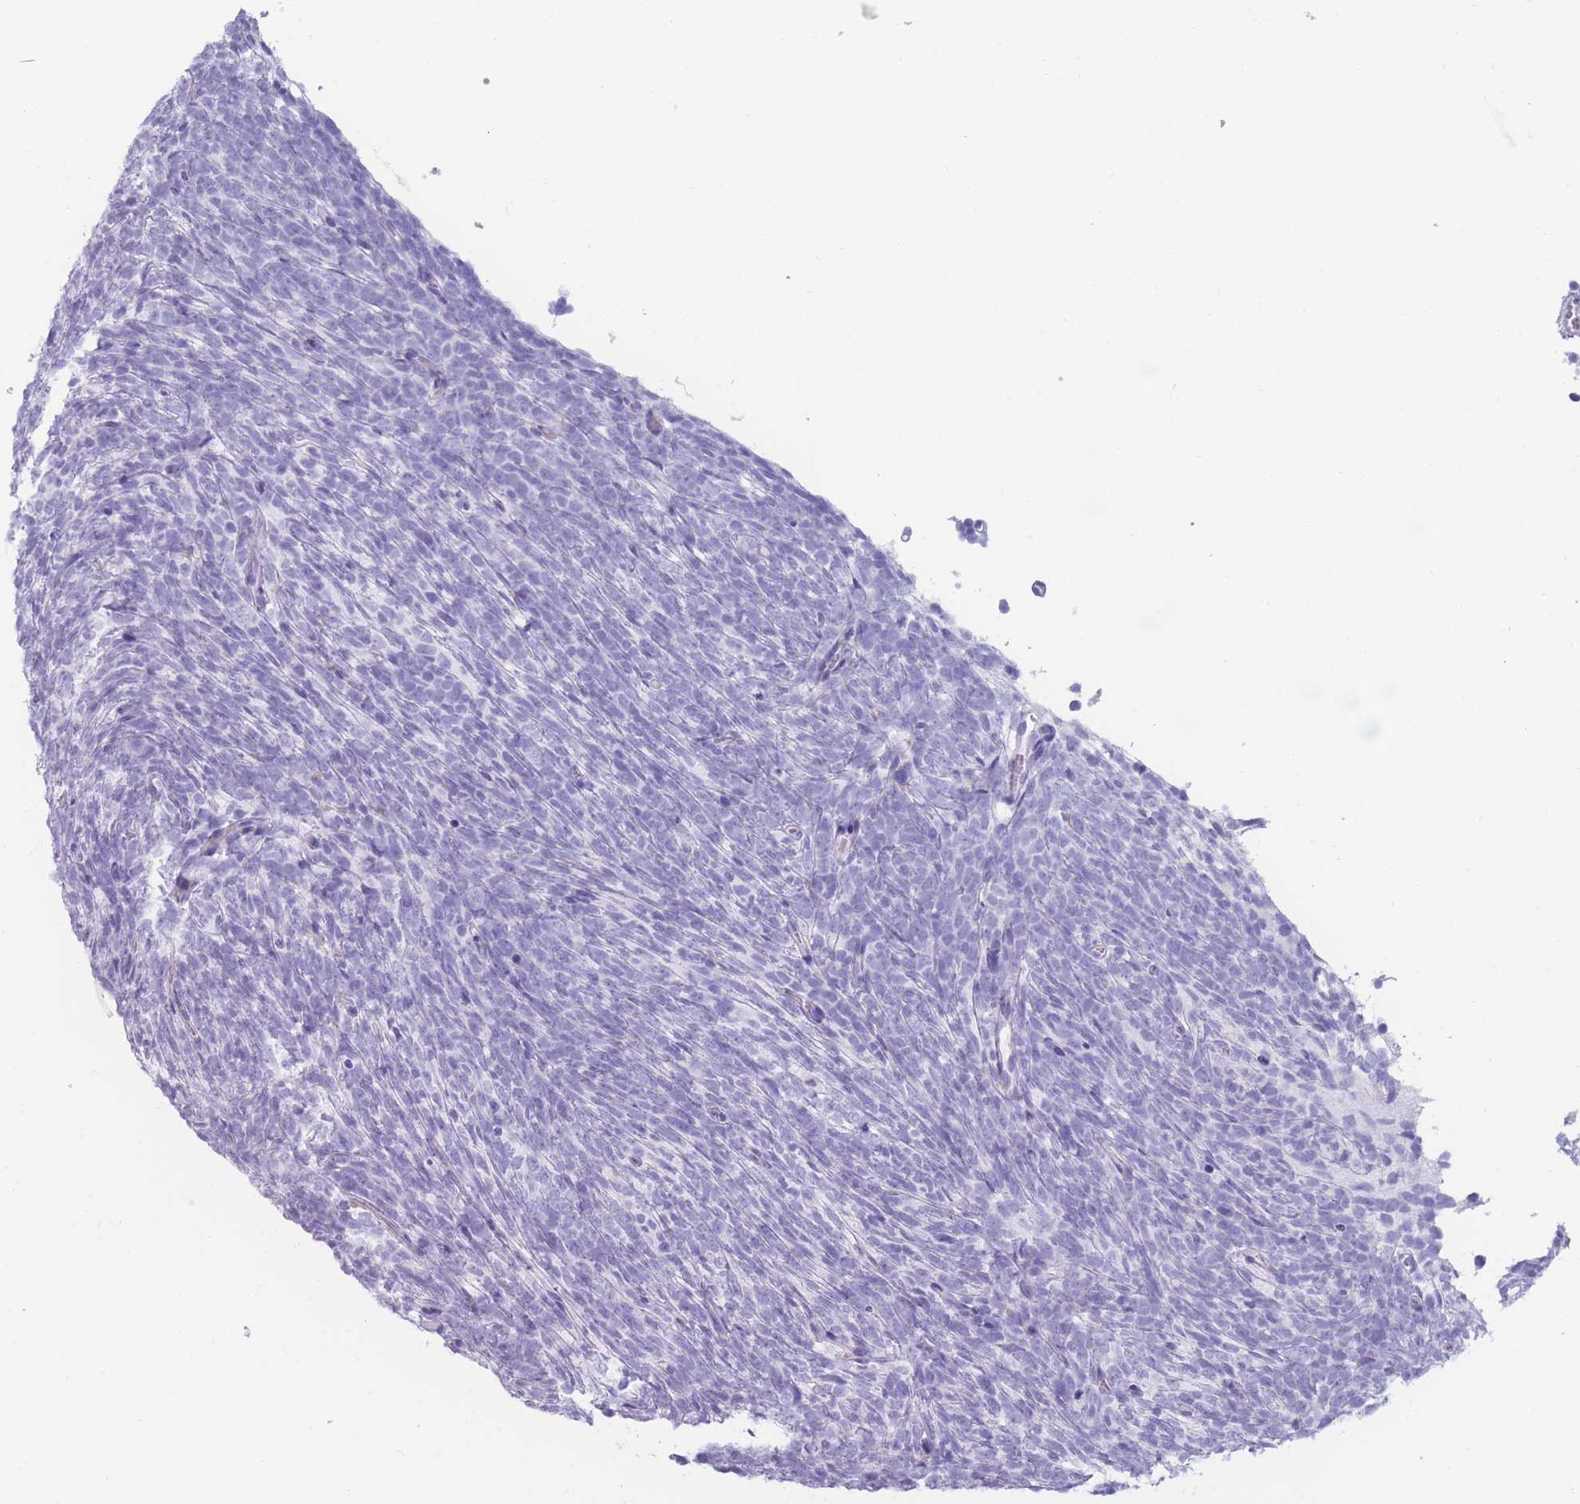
{"staining": {"intensity": "negative", "quantity": "none", "location": "none"}, "tissue": "glioma", "cell_type": "Tumor cells", "image_type": "cancer", "snomed": [{"axis": "morphology", "description": "Glioma, malignant, Low grade"}, {"axis": "topography", "description": "Brain"}], "caption": "Protein analysis of malignant low-grade glioma displays no significant expression in tumor cells. (Stains: DAB immunohistochemistry (IHC) with hematoxylin counter stain, Microscopy: brightfield microscopy at high magnification).", "gene": "COL27A1", "patient": {"sex": "female", "age": 1}}